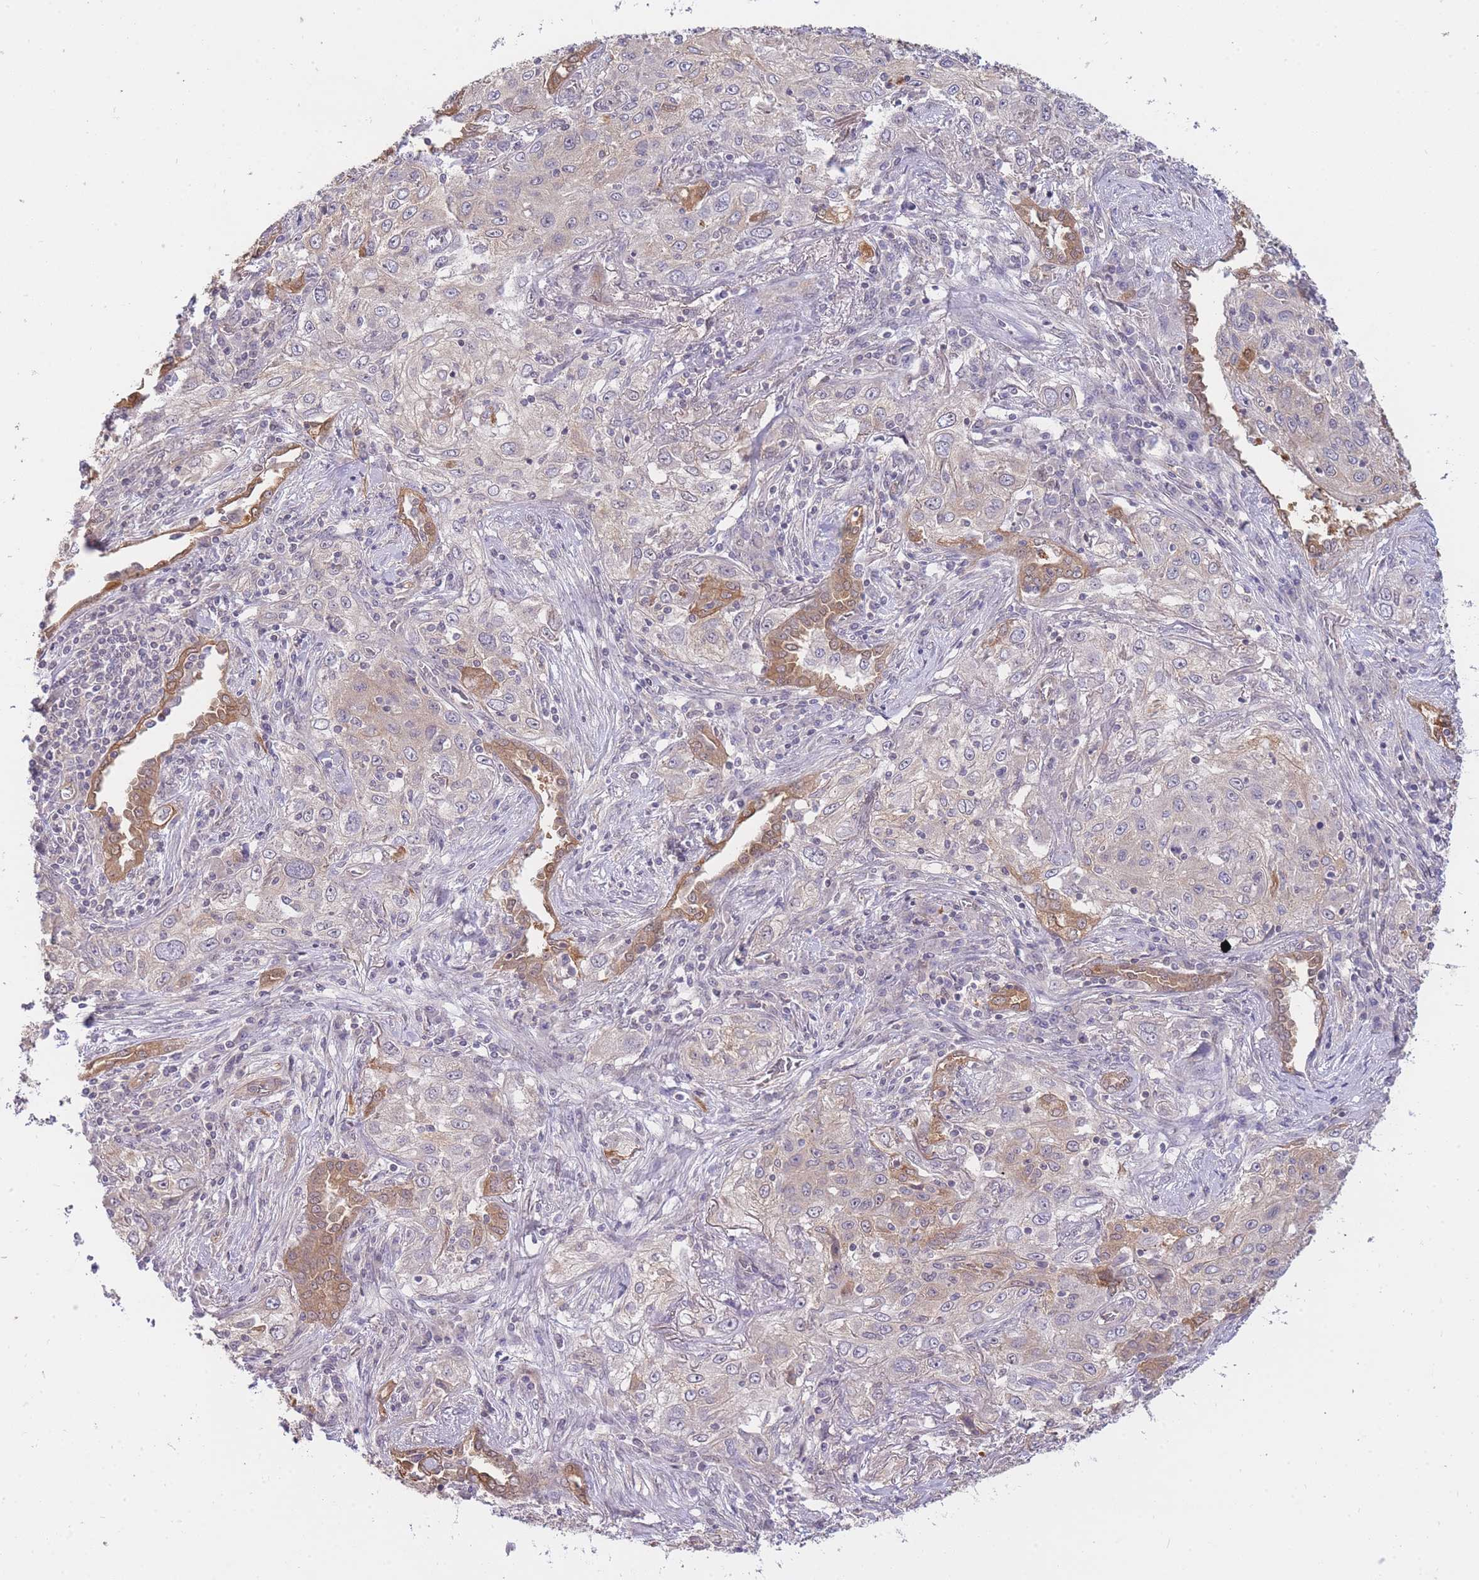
{"staining": {"intensity": "negative", "quantity": "none", "location": "none"}, "tissue": "lung cancer", "cell_type": "Tumor cells", "image_type": "cancer", "snomed": [{"axis": "morphology", "description": "Squamous cell carcinoma, NOS"}, {"axis": "topography", "description": "Lung"}], "caption": "Immunohistochemistry micrograph of human lung squamous cell carcinoma stained for a protein (brown), which reveals no staining in tumor cells.", "gene": "SMC6", "patient": {"sex": "female", "age": 69}}